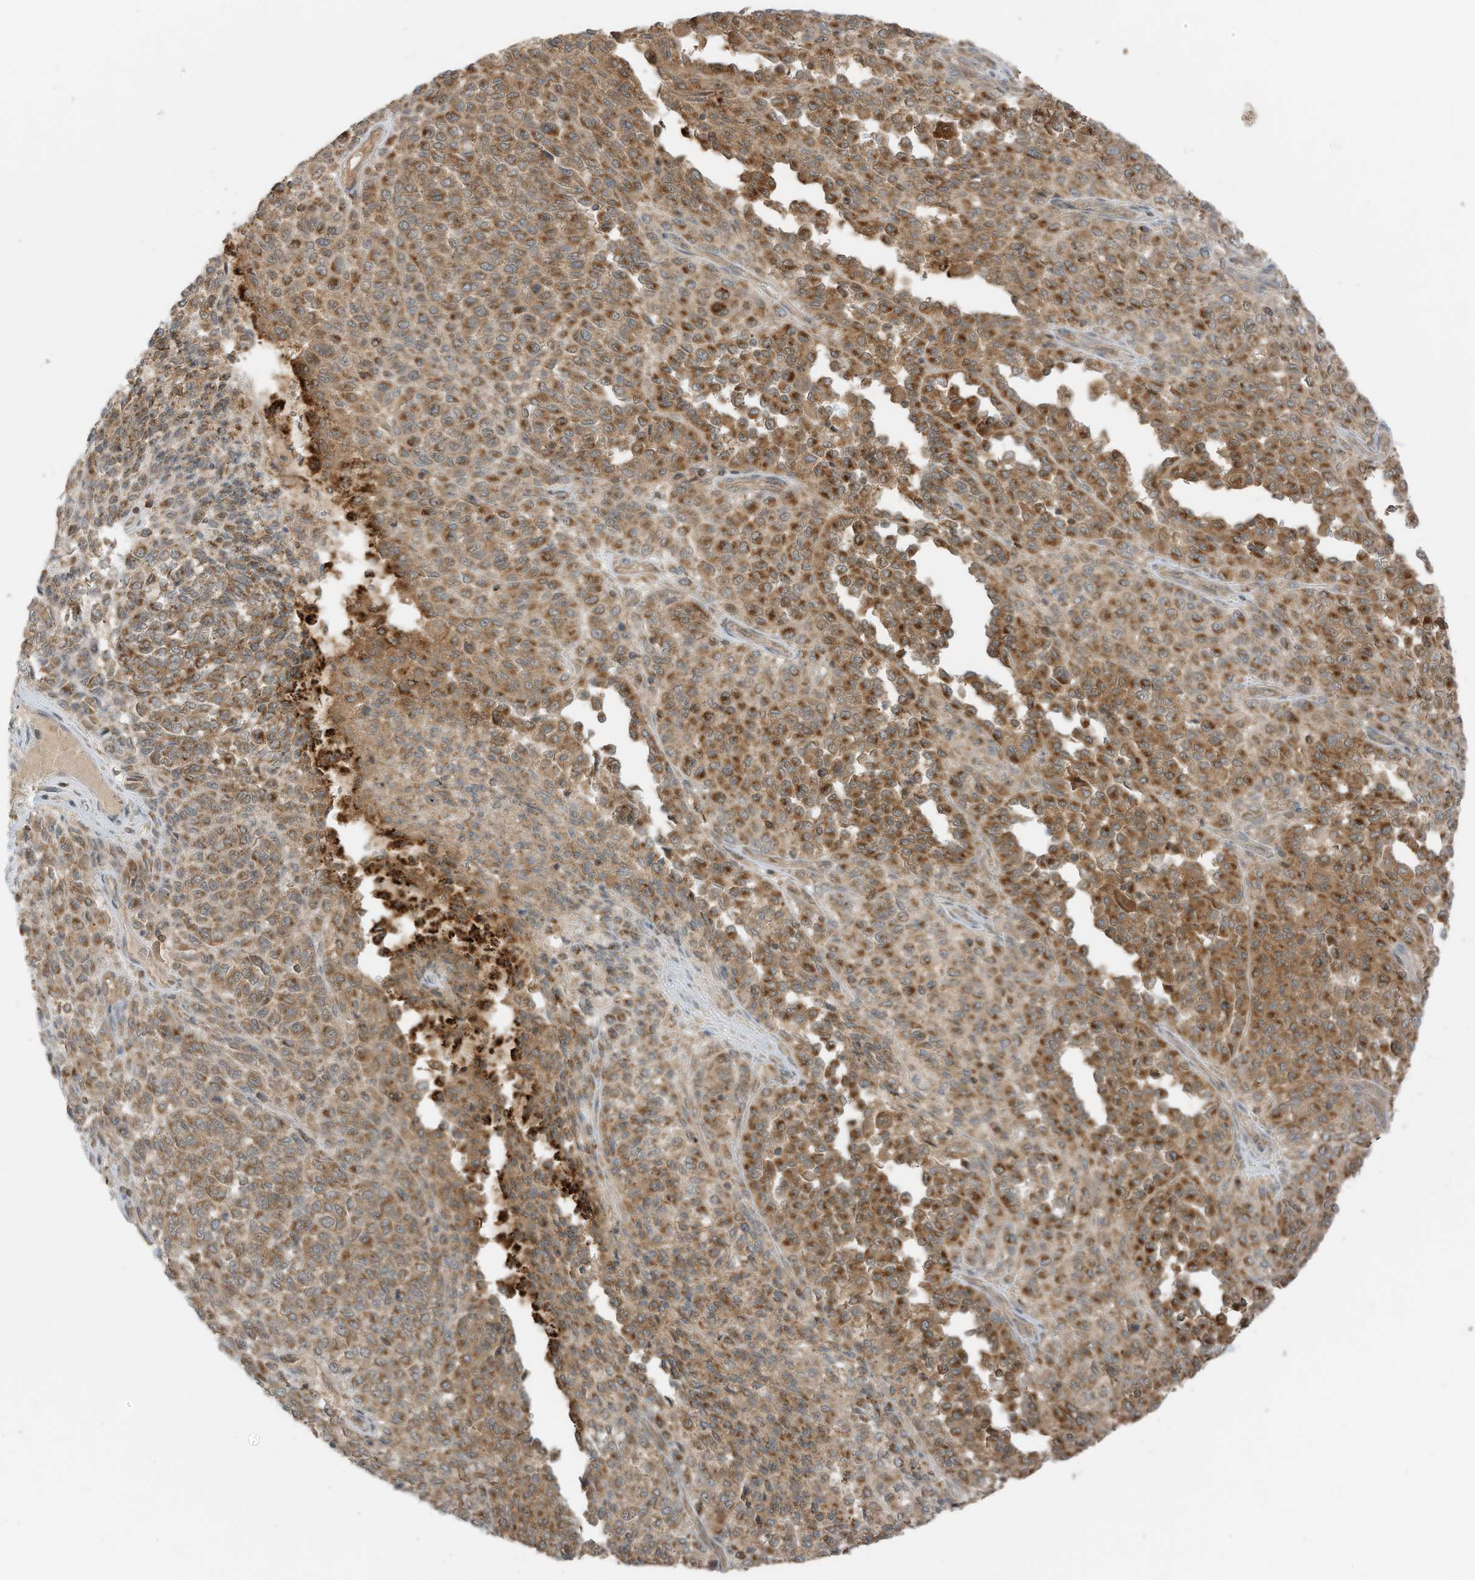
{"staining": {"intensity": "moderate", "quantity": ">75%", "location": "cytoplasmic/membranous"}, "tissue": "melanoma", "cell_type": "Tumor cells", "image_type": "cancer", "snomed": [{"axis": "morphology", "description": "Malignant melanoma, Metastatic site"}, {"axis": "topography", "description": "Pancreas"}], "caption": "Moderate cytoplasmic/membranous protein expression is seen in about >75% of tumor cells in melanoma.", "gene": "SLC25A12", "patient": {"sex": "female", "age": 30}}